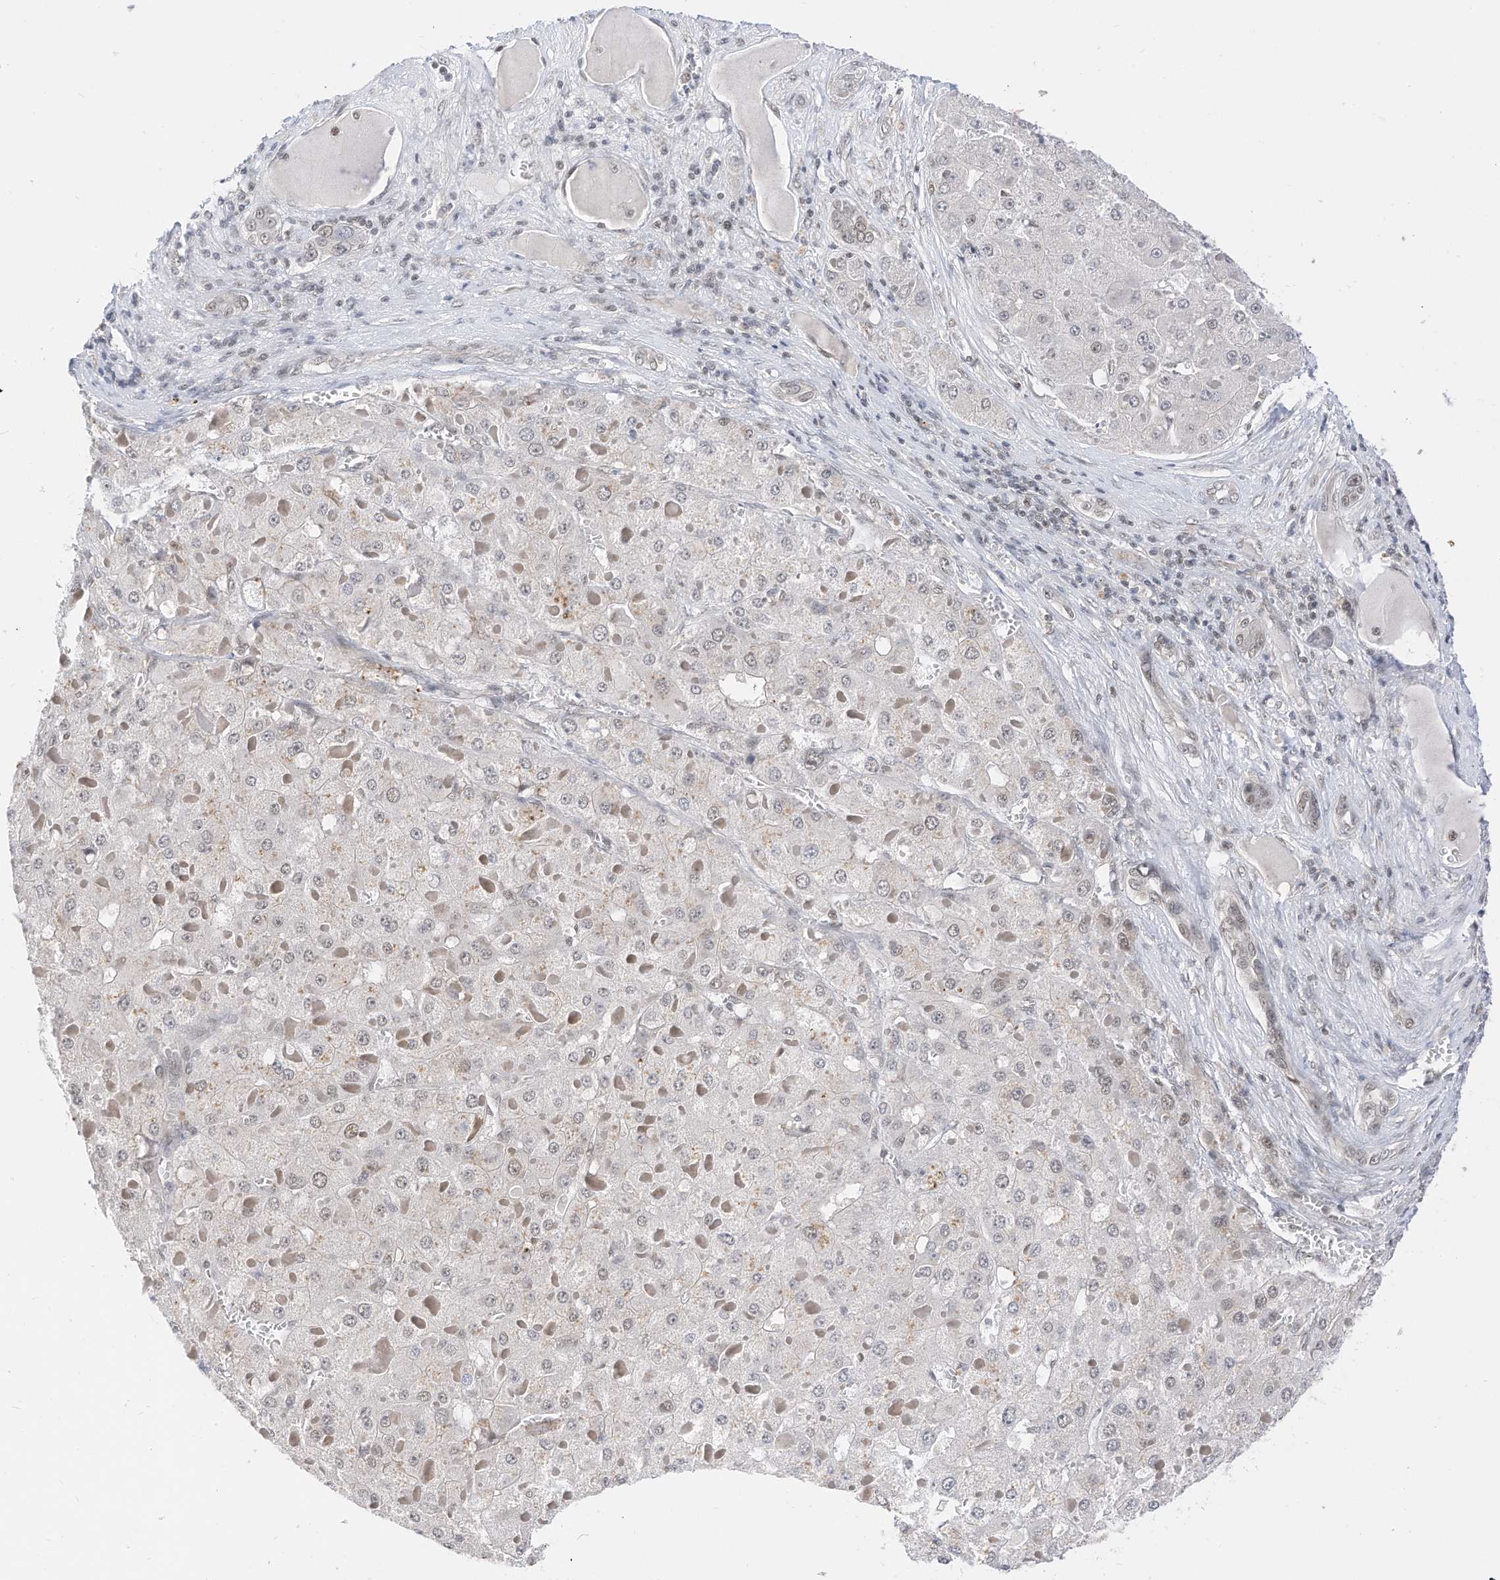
{"staining": {"intensity": "negative", "quantity": "none", "location": "none"}, "tissue": "liver cancer", "cell_type": "Tumor cells", "image_type": "cancer", "snomed": [{"axis": "morphology", "description": "Carcinoma, Hepatocellular, NOS"}, {"axis": "topography", "description": "Liver"}], "caption": "IHC micrograph of neoplastic tissue: liver cancer stained with DAB displays no significant protein staining in tumor cells.", "gene": "OGT", "patient": {"sex": "female", "age": 73}}